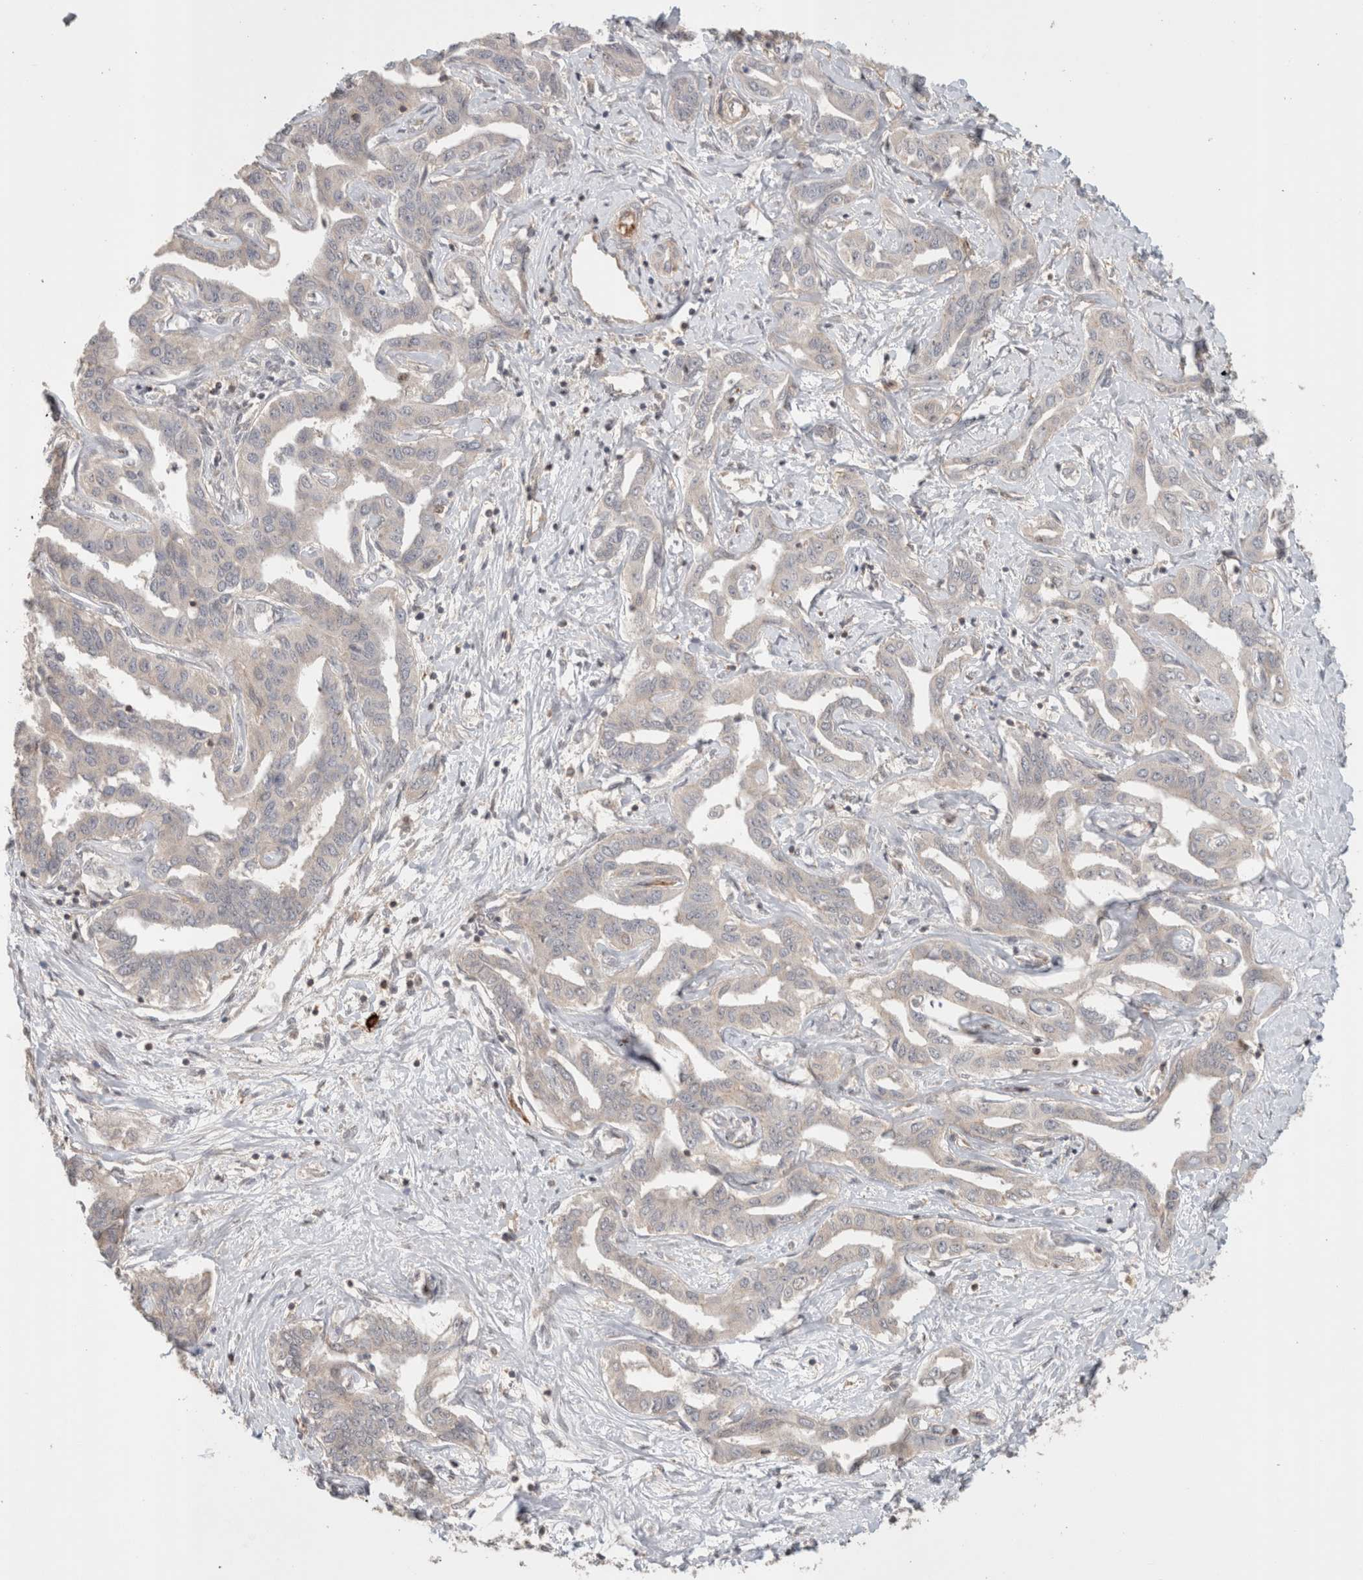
{"staining": {"intensity": "negative", "quantity": "none", "location": "none"}, "tissue": "liver cancer", "cell_type": "Tumor cells", "image_type": "cancer", "snomed": [{"axis": "morphology", "description": "Cholangiocarcinoma"}, {"axis": "topography", "description": "Liver"}], "caption": "The photomicrograph shows no staining of tumor cells in liver cancer (cholangiocarcinoma). The staining was performed using DAB to visualize the protein expression in brown, while the nuclei were stained in blue with hematoxylin (Magnification: 20x).", "gene": "HSPG2", "patient": {"sex": "male", "age": 59}}